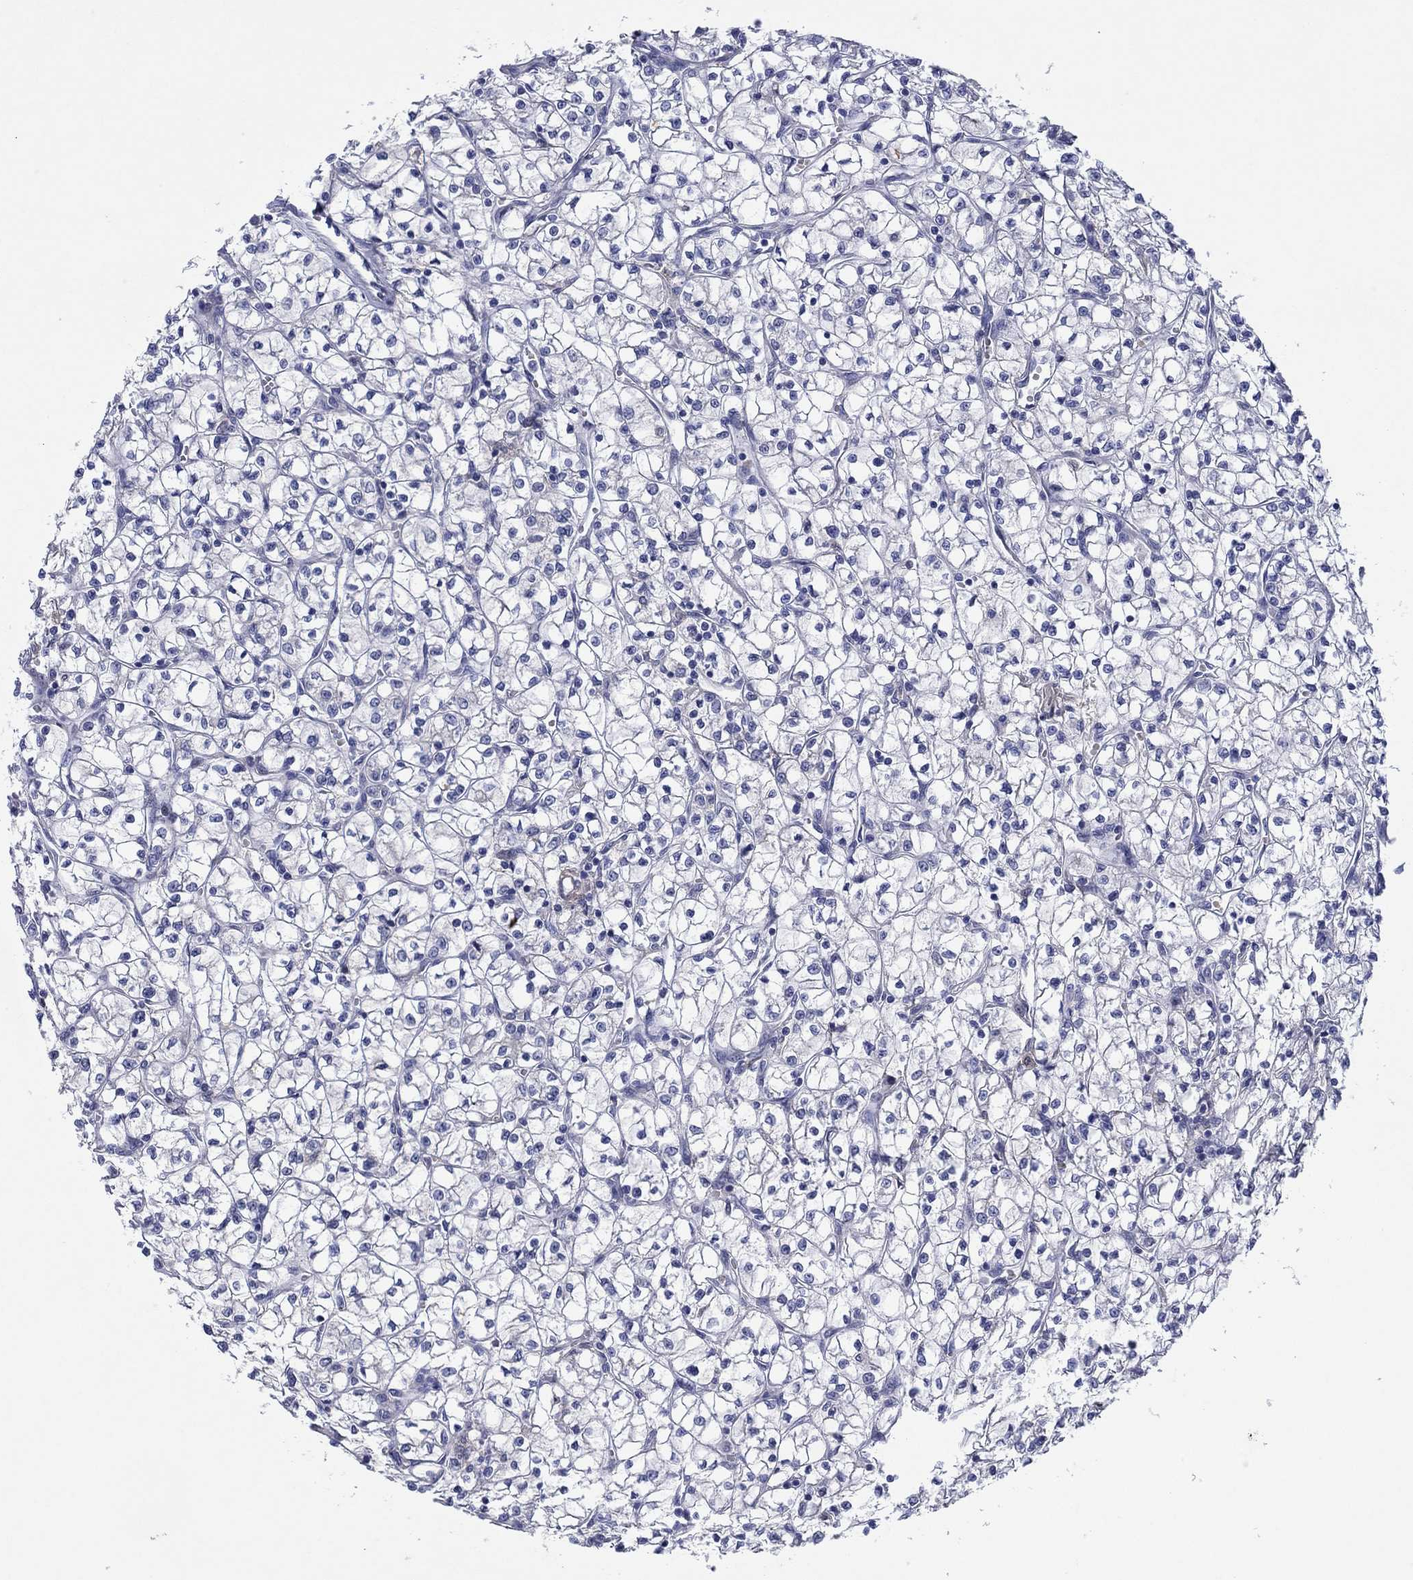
{"staining": {"intensity": "negative", "quantity": "none", "location": "none"}, "tissue": "renal cancer", "cell_type": "Tumor cells", "image_type": "cancer", "snomed": [{"axis": "morphology", "description": "Adenocarcinoma, NOS"}, {"axis": "topography", "description": "Kidney"}], "caption": "Immunohistochemistry of adenocarcinoma (renal) shows no staining in tumor cells.", "gene": "HDC", "patient": {"sex": "female", "age": 64}}